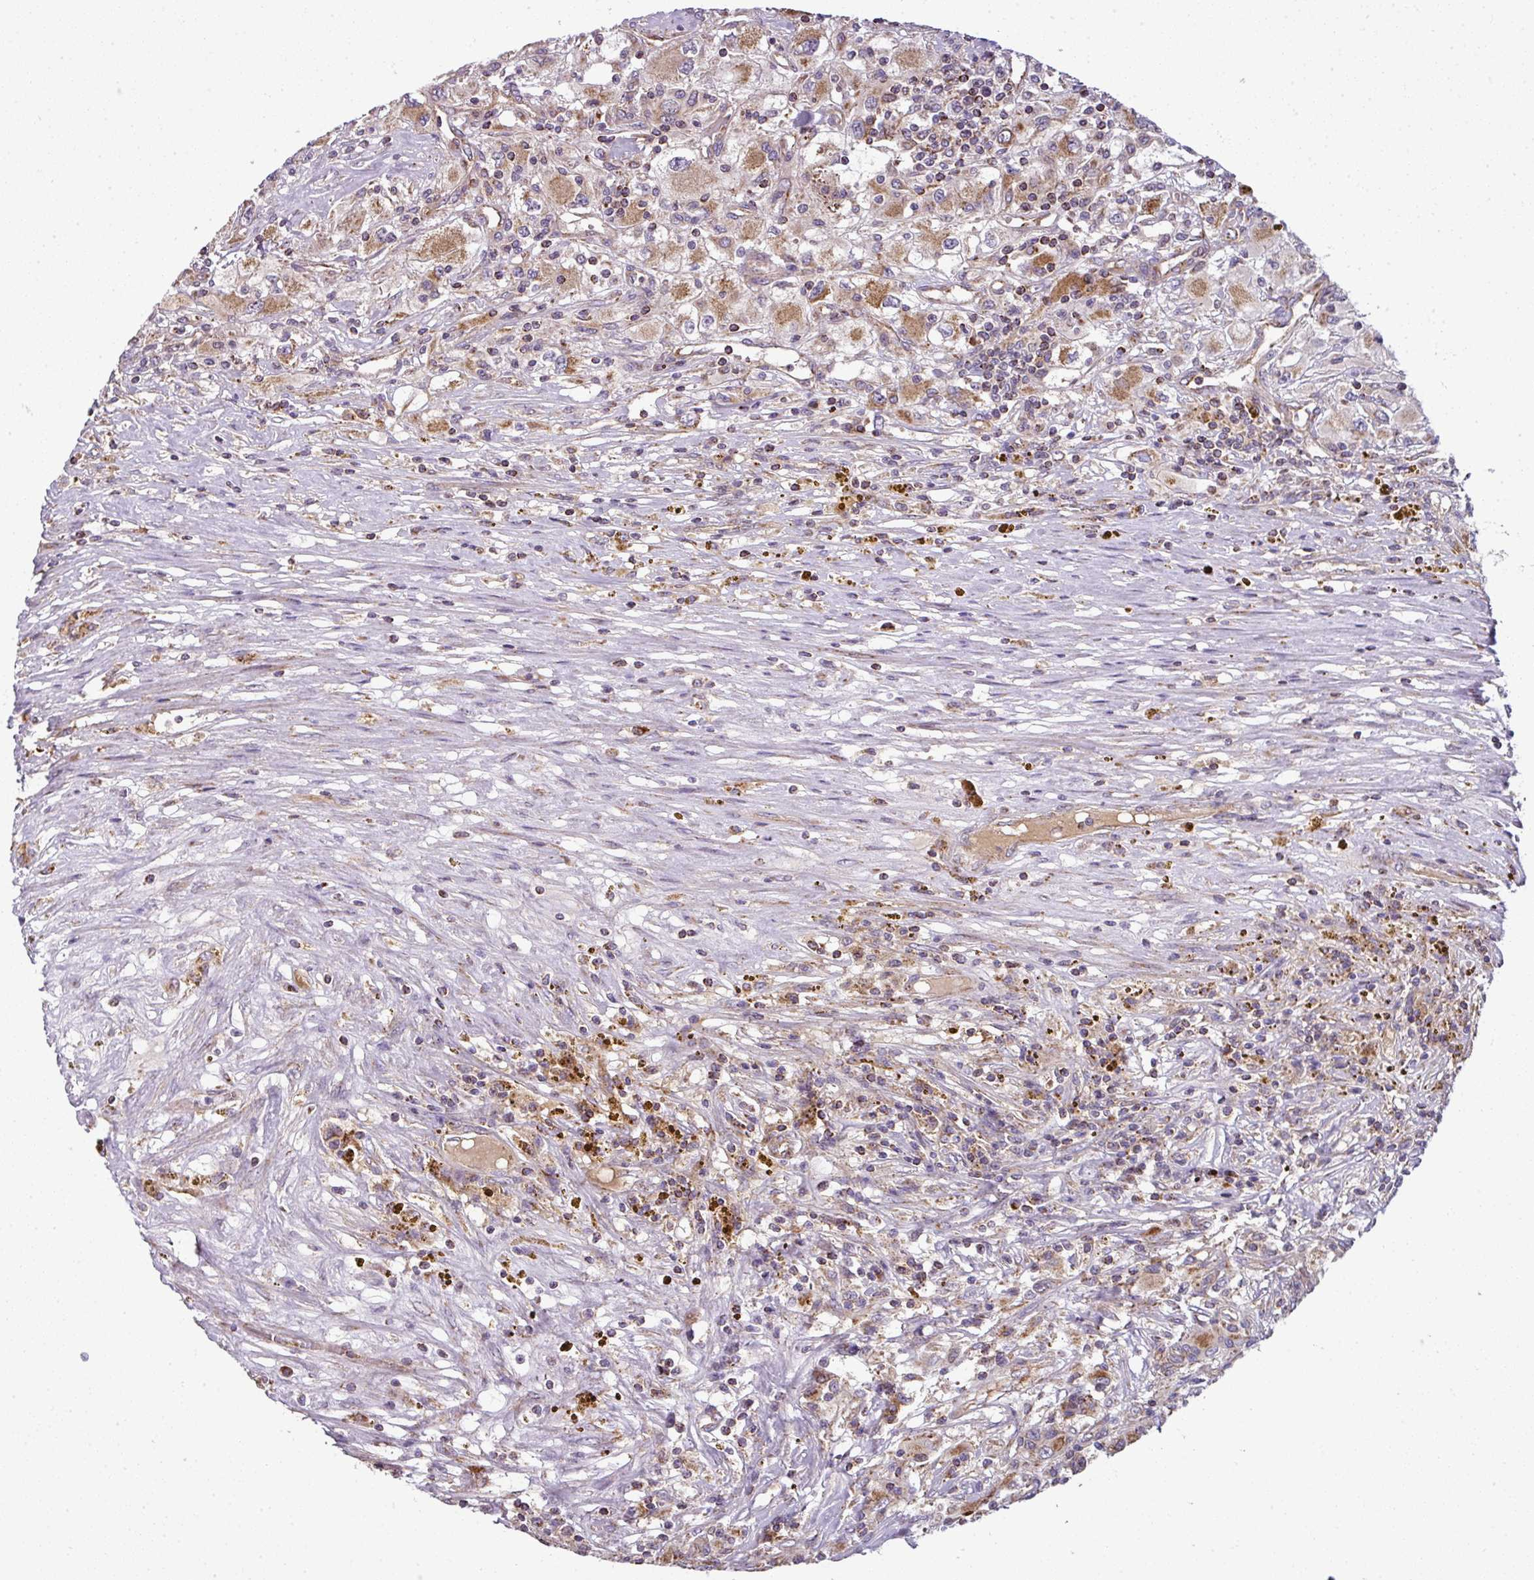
{"staining": {"intensity": "moderate", "quantity": ">75%", "location": "cytoplasmic/membranous"}, "tissue": "renal cancer", "cell_type": "Tumor cells", "image_type": "cancer", "snomed": [{"axis": "morphology", "description": "Adenocarcinoma, NOS"}, {"axis": "topography", "description": "Kidney"}], "caption": "Renal adenocarcinoma stained with DAB immunohistochemistry exhibits medium levels of moderate cytoplasmic/membranous expression in about >75% of tumor cells.", "gene": "PRELID3B", "patient": {"sex": "female", "age": 67}}